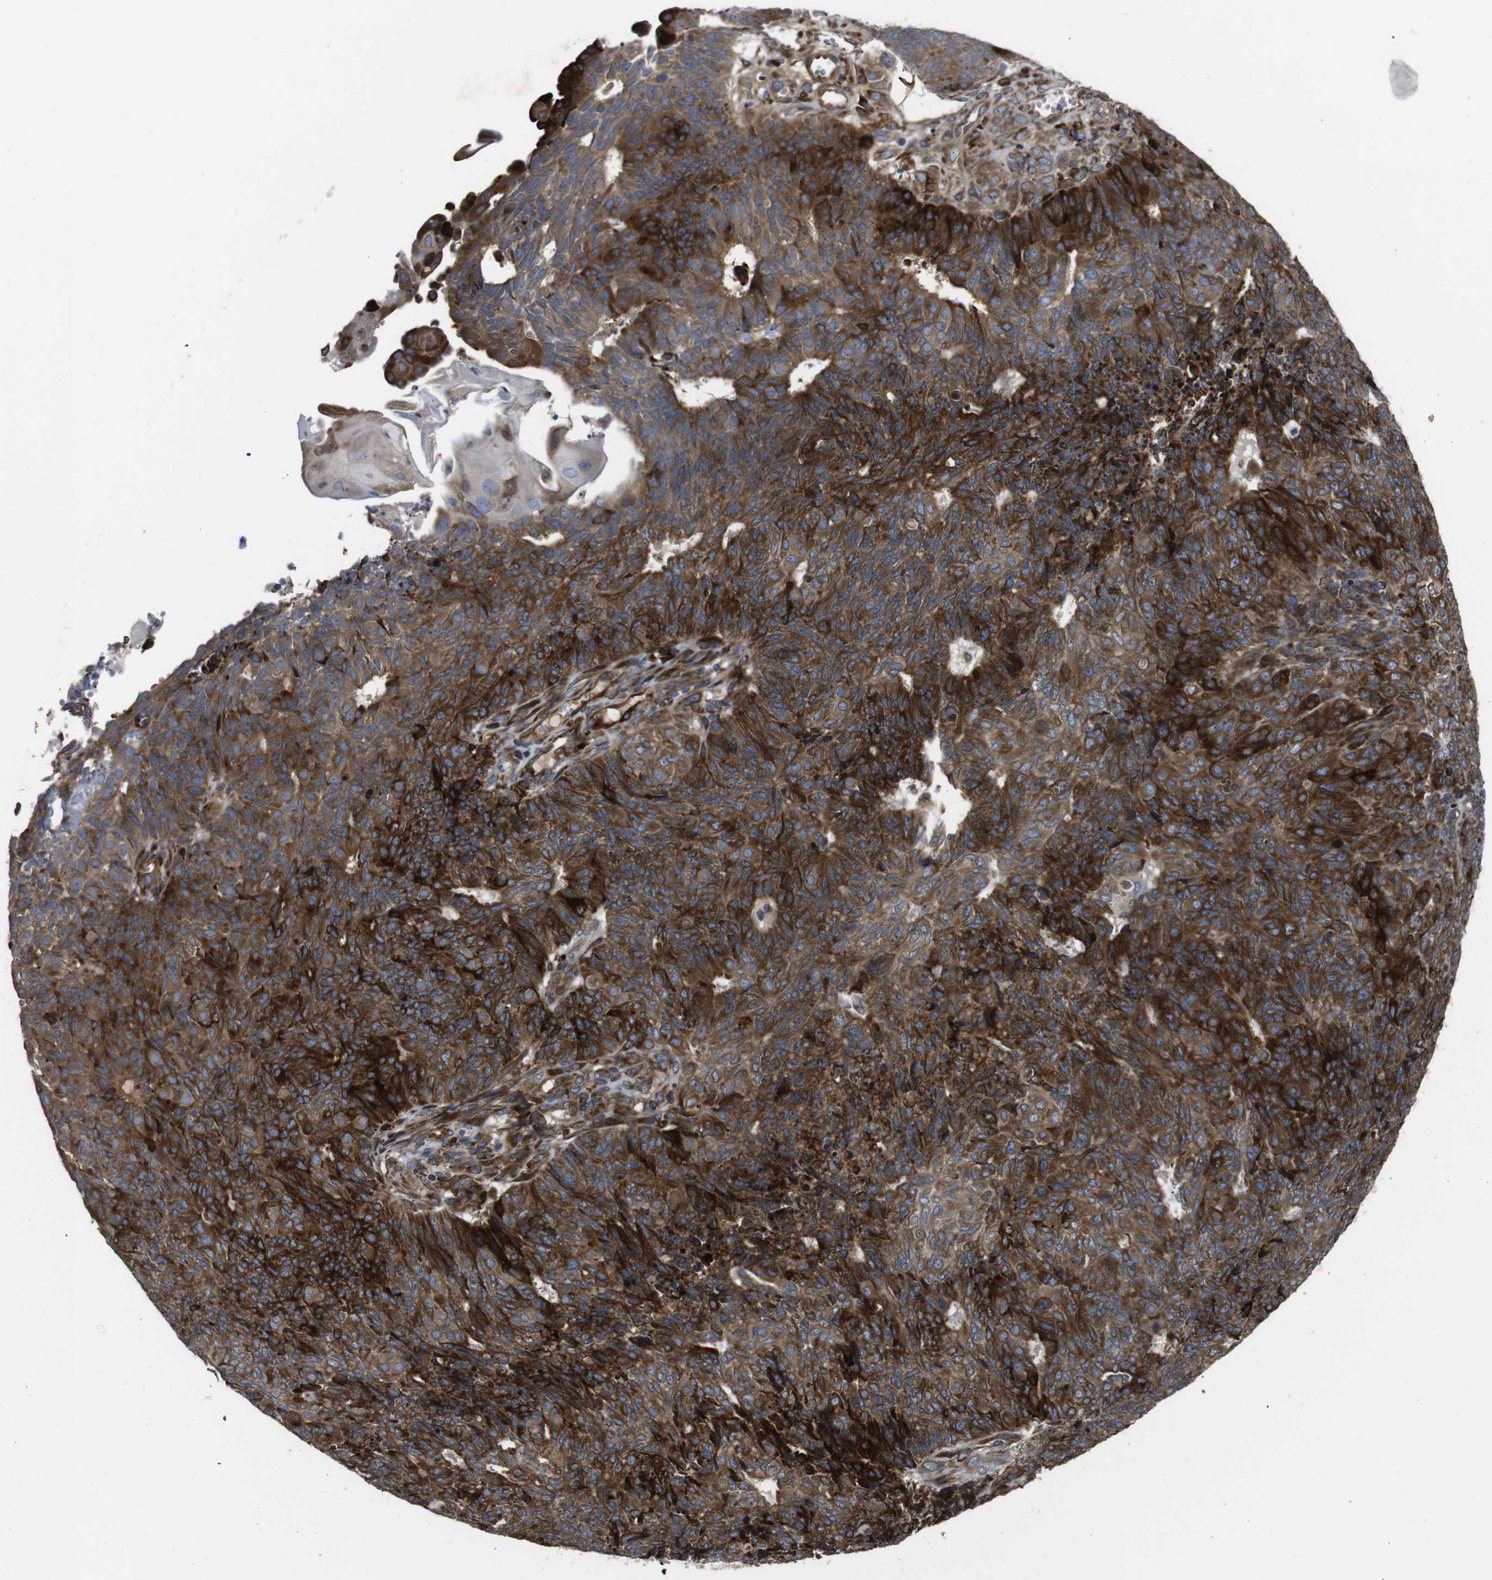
{"staining": {"intensity": "strong", "quantity": ">75%", "location": "cytoplasmic/membranous"}, "tissue": "endometrial cancer", "cell_type": "Tumor cells", "image_type": "cancer", "snomed": [{"axis": "morphology", "description": "Adenocarcinoma, NOS"}, {"axis": "topography", "description": "Endometrium"}], "caption": "IHC photomicrograph of human endometrial adenocarcinoma stained for a protein (brown), which exhibits high levels of strong cytoplasmic/membranous positivity in about >75% of tumor cells.", "gene": "UBE2G2", "patient": {"sex": "female", "age": 32}}